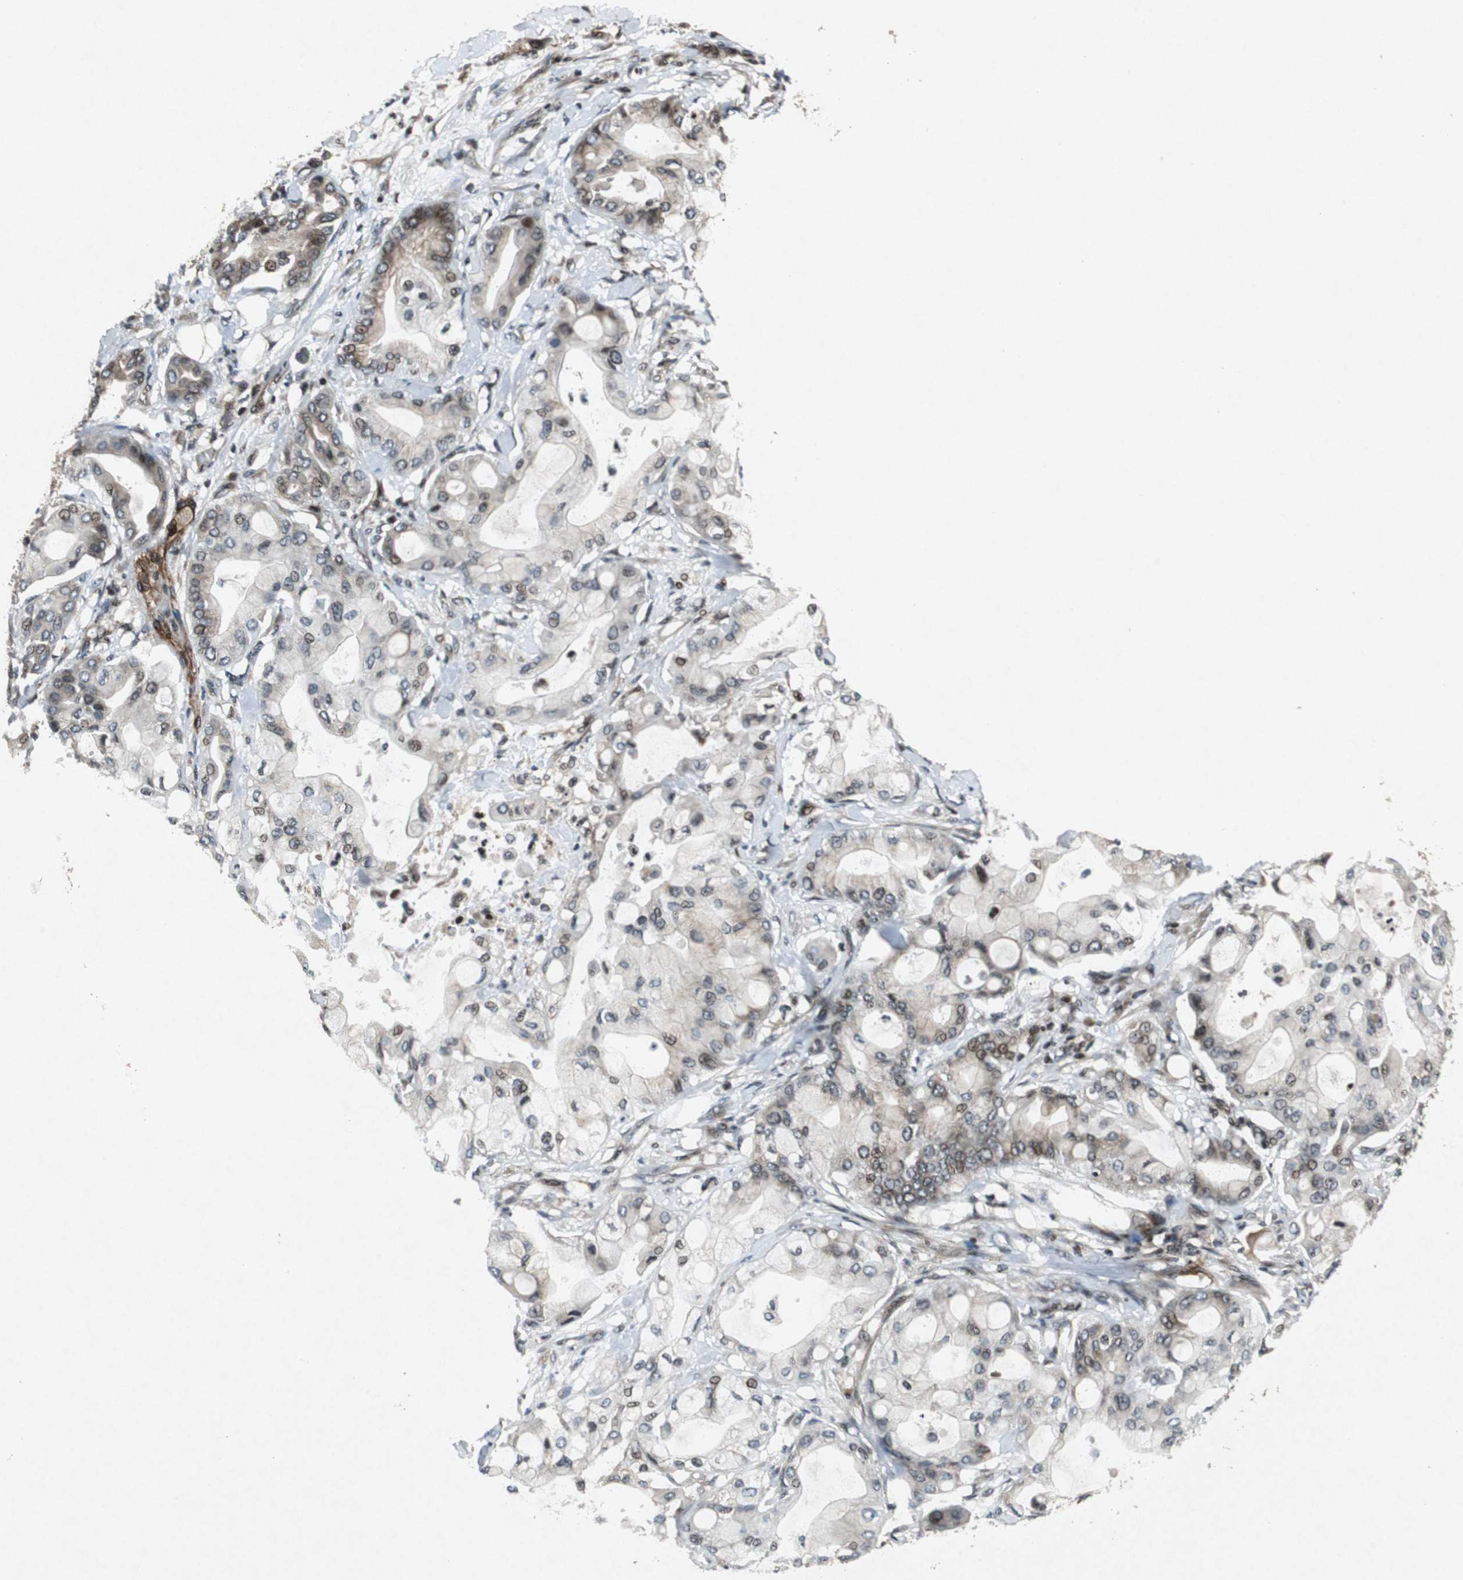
{"staining": {"intensity": "weak", "quantity": "25%-75%", "location": "cytoplasmic/membranous"}, "tissue": "pancreatic cancer", "cell_type": "Tumor cells", "image_type": "cancer", "snomed": [{"axis": "morphology", "description": "Adenocarcinoma, NOS"}, {"axis": "morphology", "description": "Adenocarcinoma, metastatic, NOS"}, {"axis": "topography", "description": "Lymph node"}, {"axis": "topography", "description": "Pancreas"}, {"axis": "topography", "description": "Duodenum"}], "caption": "This is an image of immunohistochemistry (IHC) staining of pancreatic cancer, which shows weak expression in the cytoplasmic/membranous of tumor cells.", "gene": "TUBA4A", "patient": {"sex": "female", "age": 64}}